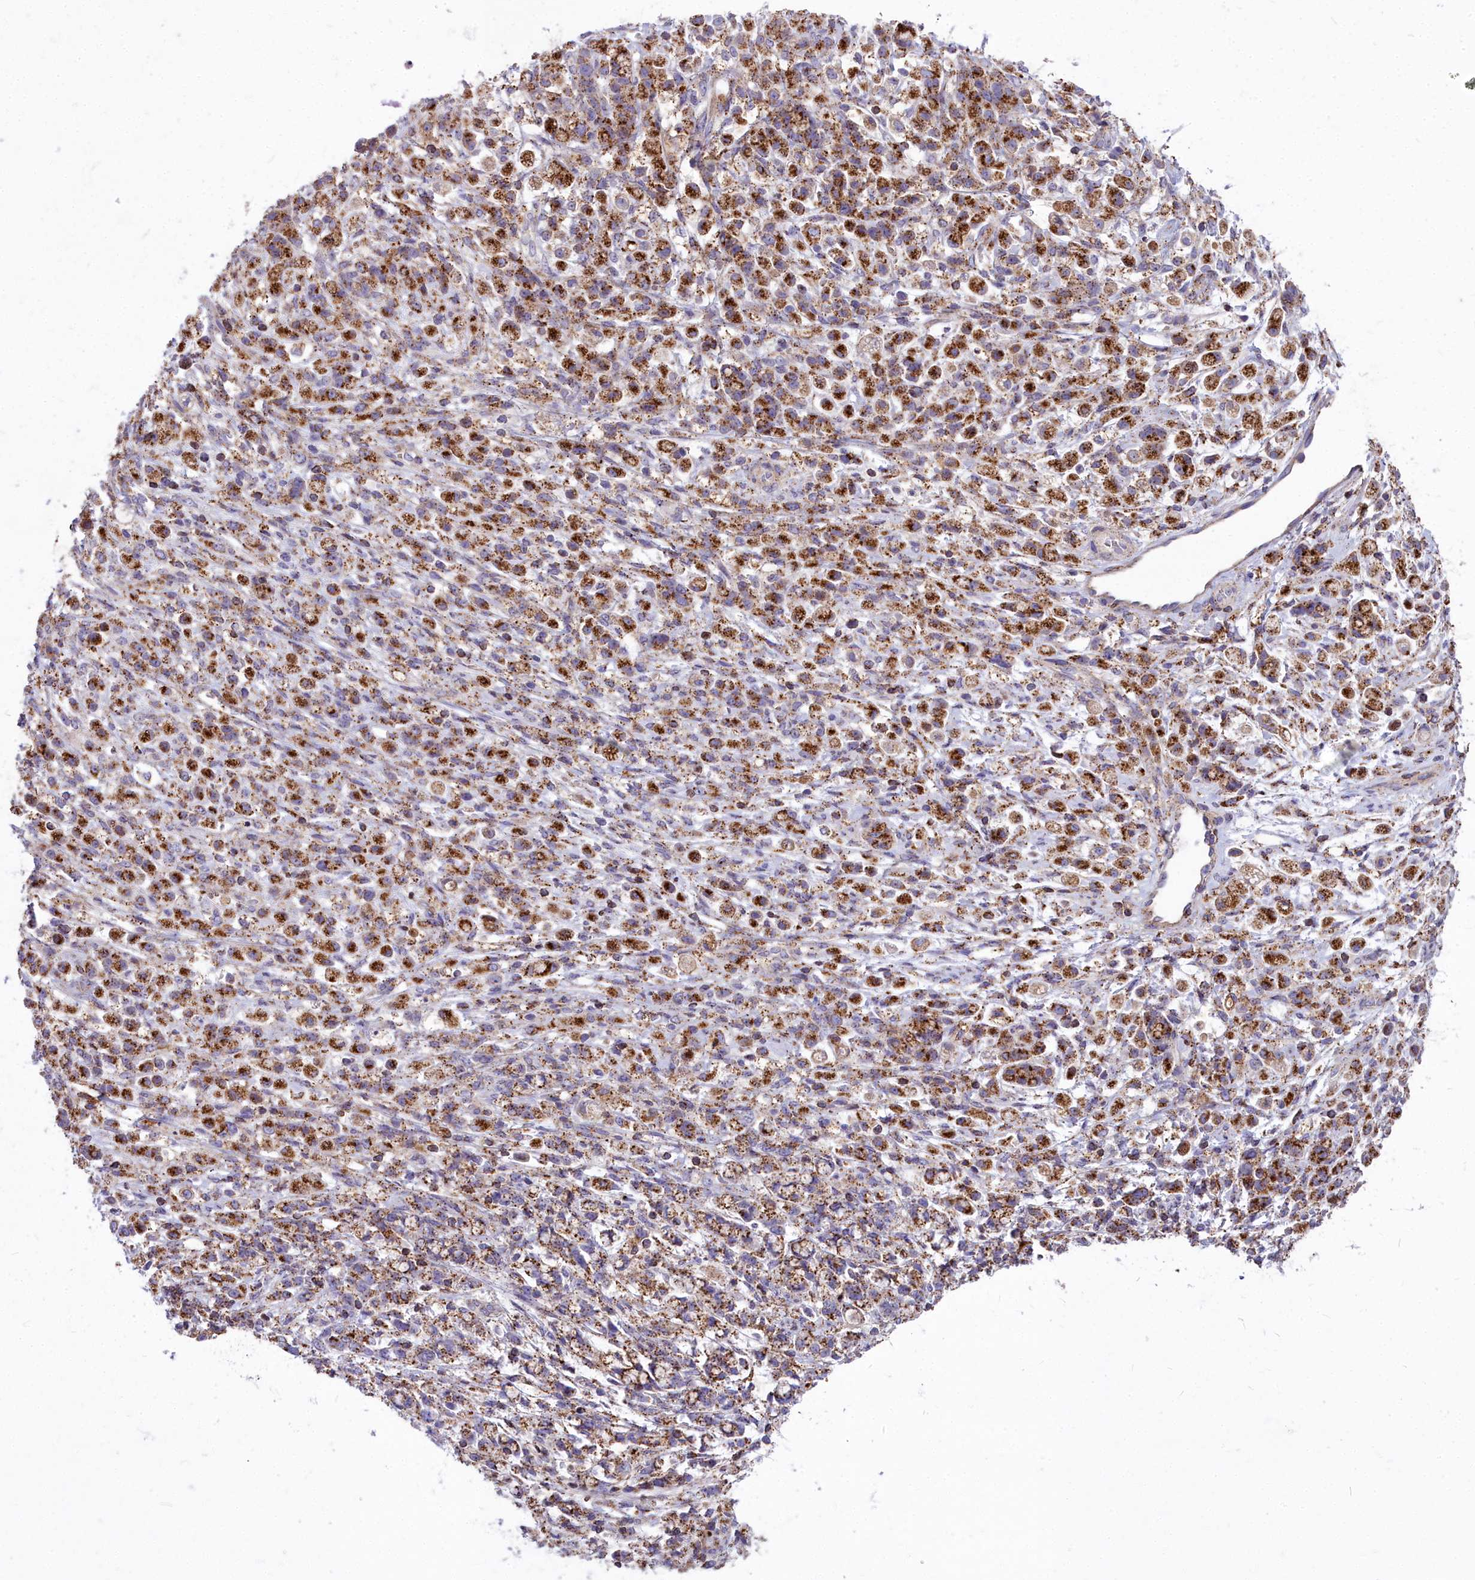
{"staining": {"intensity": "strong", "quantity": ">75%", "location": "cytoplasmic/membranous"}, "tissue": "stomach cancer", "cell_type": "Tumor cells", "image_type": "cancer", "snomed": [{"axis": "morphology", "description": "Adenocarcinoma, NOS"}, {"axis": "topography", "description": "Stomach"}], "caption": "This photomicrograph displays IHC staining of stomach adenocarcinoma, with high strong cytoplasmic/membranous positivity in approximately >75% of tumor cells.", "gene": "FRMPD1", "patient": {"sex": "female", "age": 60}}